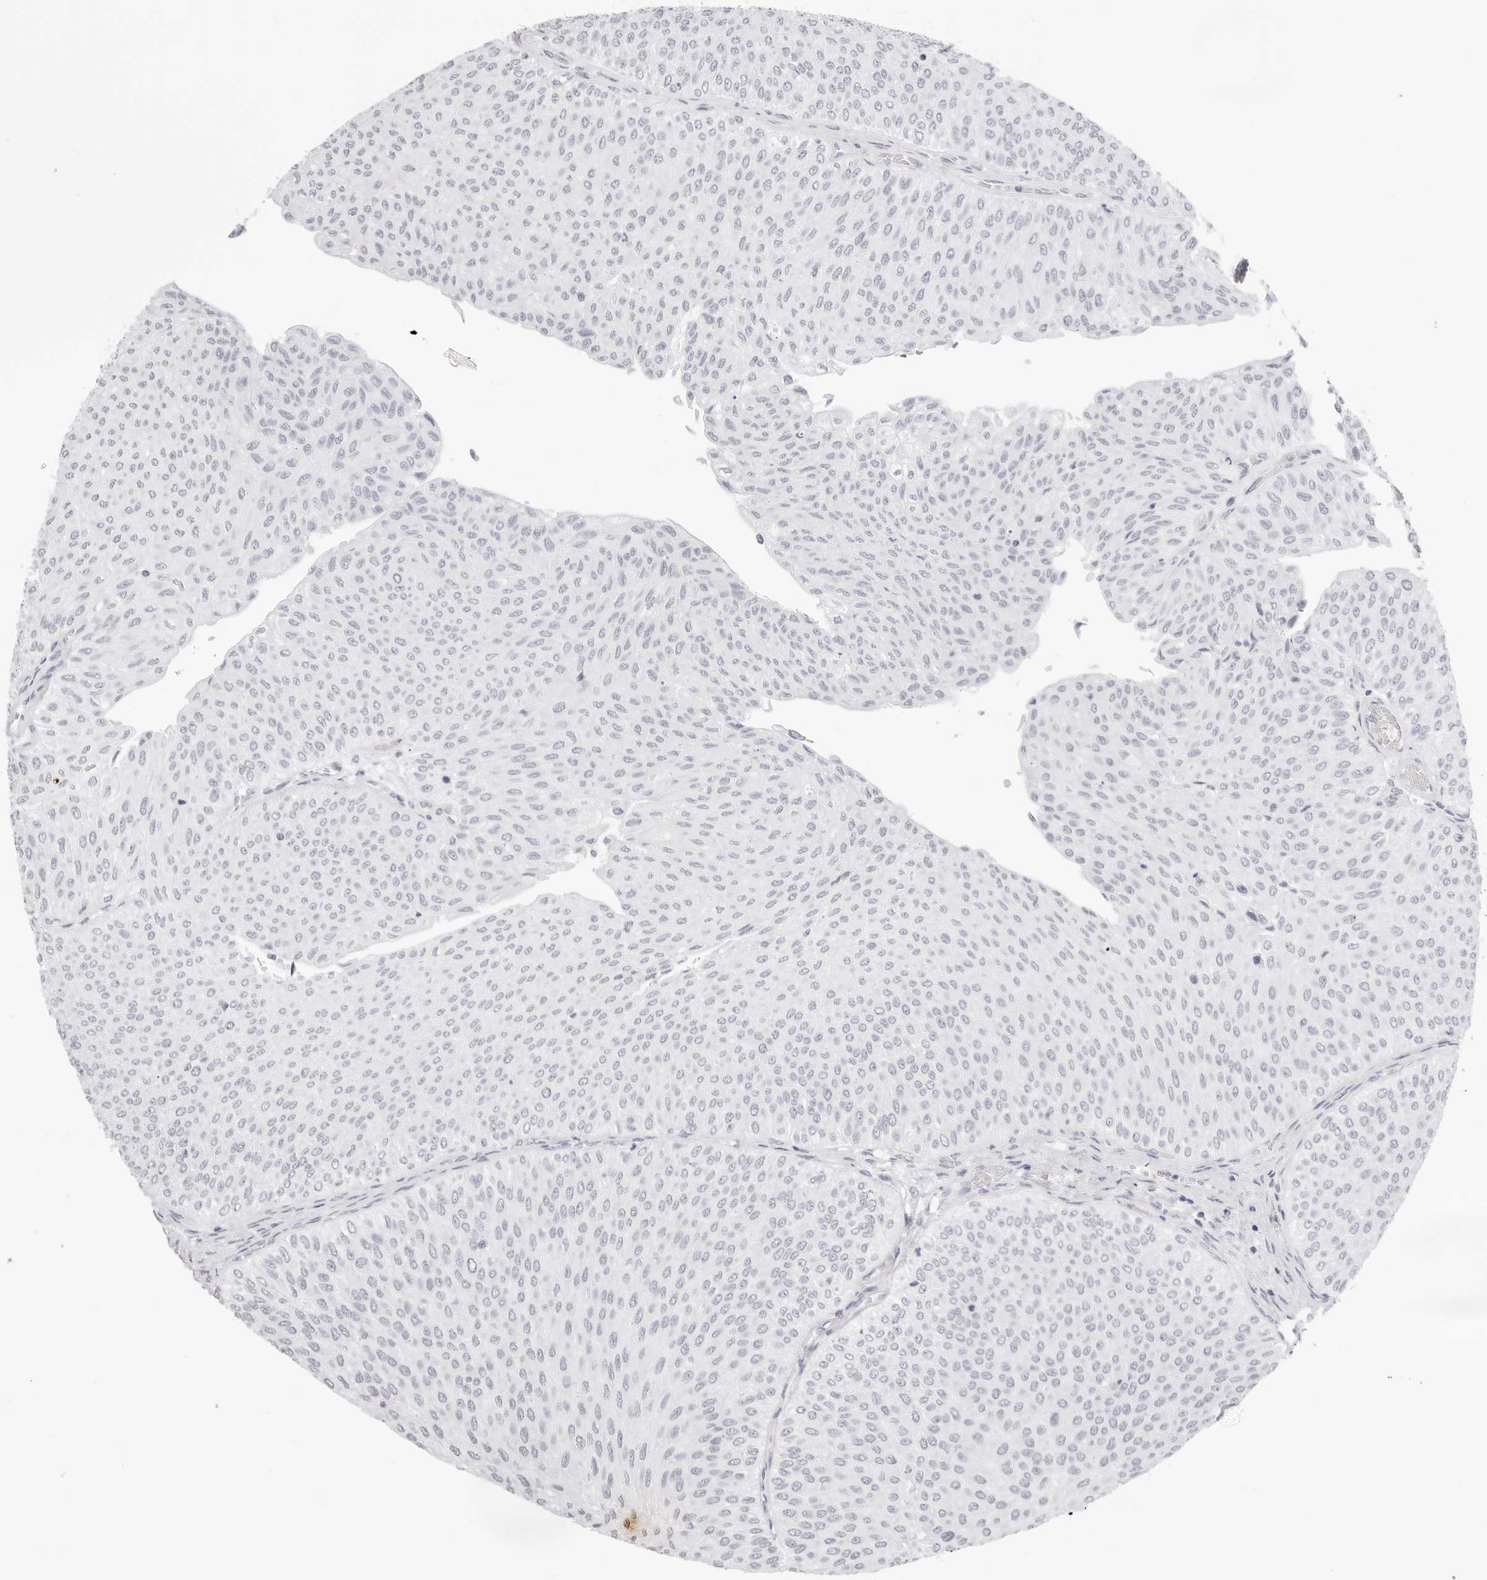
{"staining": {"intensity": "negative", "quantity": "none", "location": "none"}, "tissue": "urothelial cancer", "cell_type": "Tumor cells", "image_type": "cancer", "snomed": [{"axis": "morphology", "description": "Urothelial carcinoma, Low grade"}, {"axis": "topography", "description": "Urinary bladder"}], "caption": "High magnification brightfield microscopy of urothelial cancer stained with DAB (3,3'-diaminobenzidine) (brown) and counterstained with hematoxylin (blue): tumor cells show no significant positivity. (Brightfield microscopy of DAB (3,3'-diaminobenzidine) immunohistochemistry (IHC) at high magnification).", "gene": "CST5", "patient": {"sex": "male", "age": 78}}